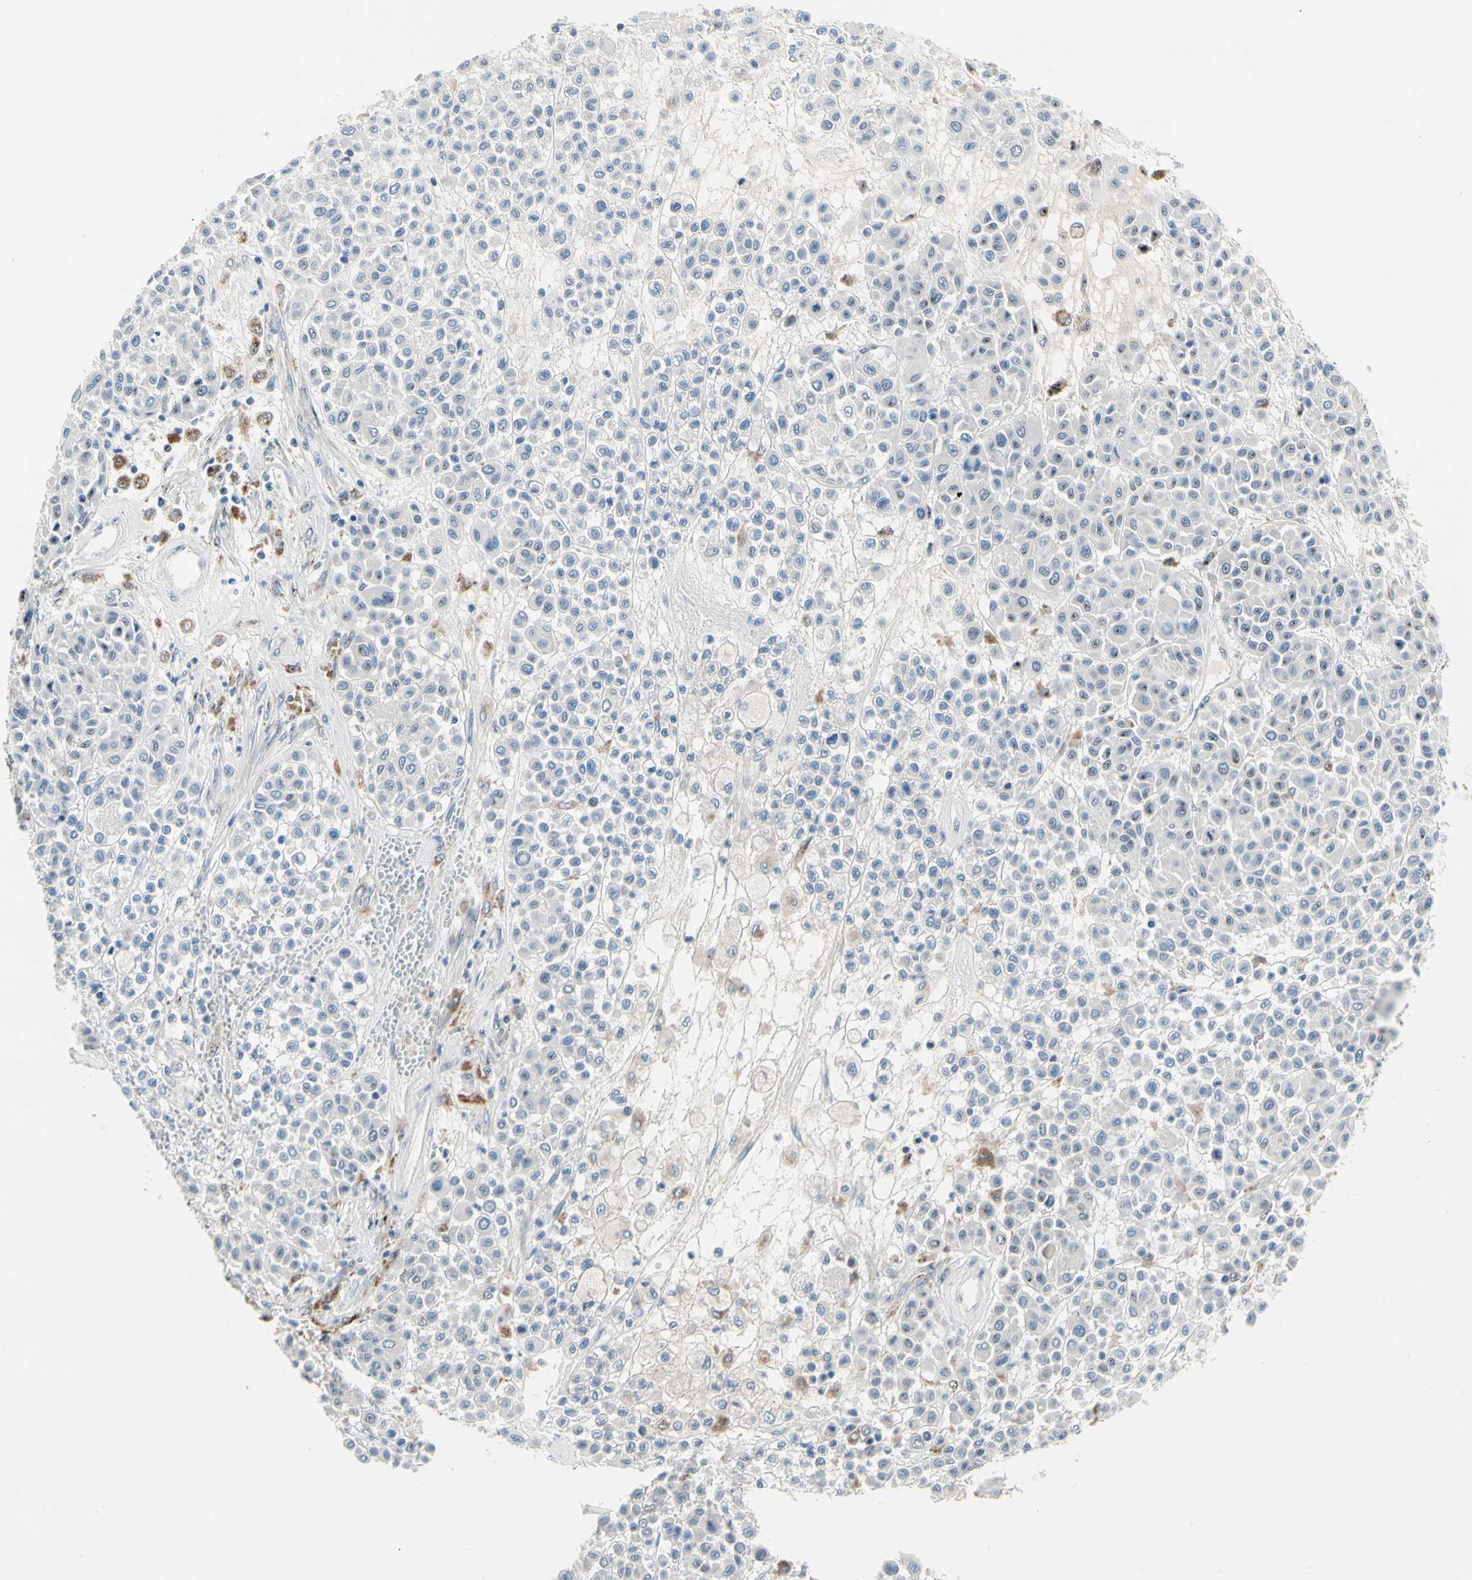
{"staining": {"intensity": "negative", "quantity": "none", "location": "none"}, "tissue": "melanoma", "cell_type": "Tumor cells", "image_type": "cancer", "snomed": [{"axis": "morphology", "description": "Malignant melanoma, Metastatic site"}, {"axis": "topography", "description": "Soft tissue"}], "caption": "There is no significant expression in tumor cells of melanoma.", "gene": "NFASC", "patient": {"sex": "male", "age": 41}}